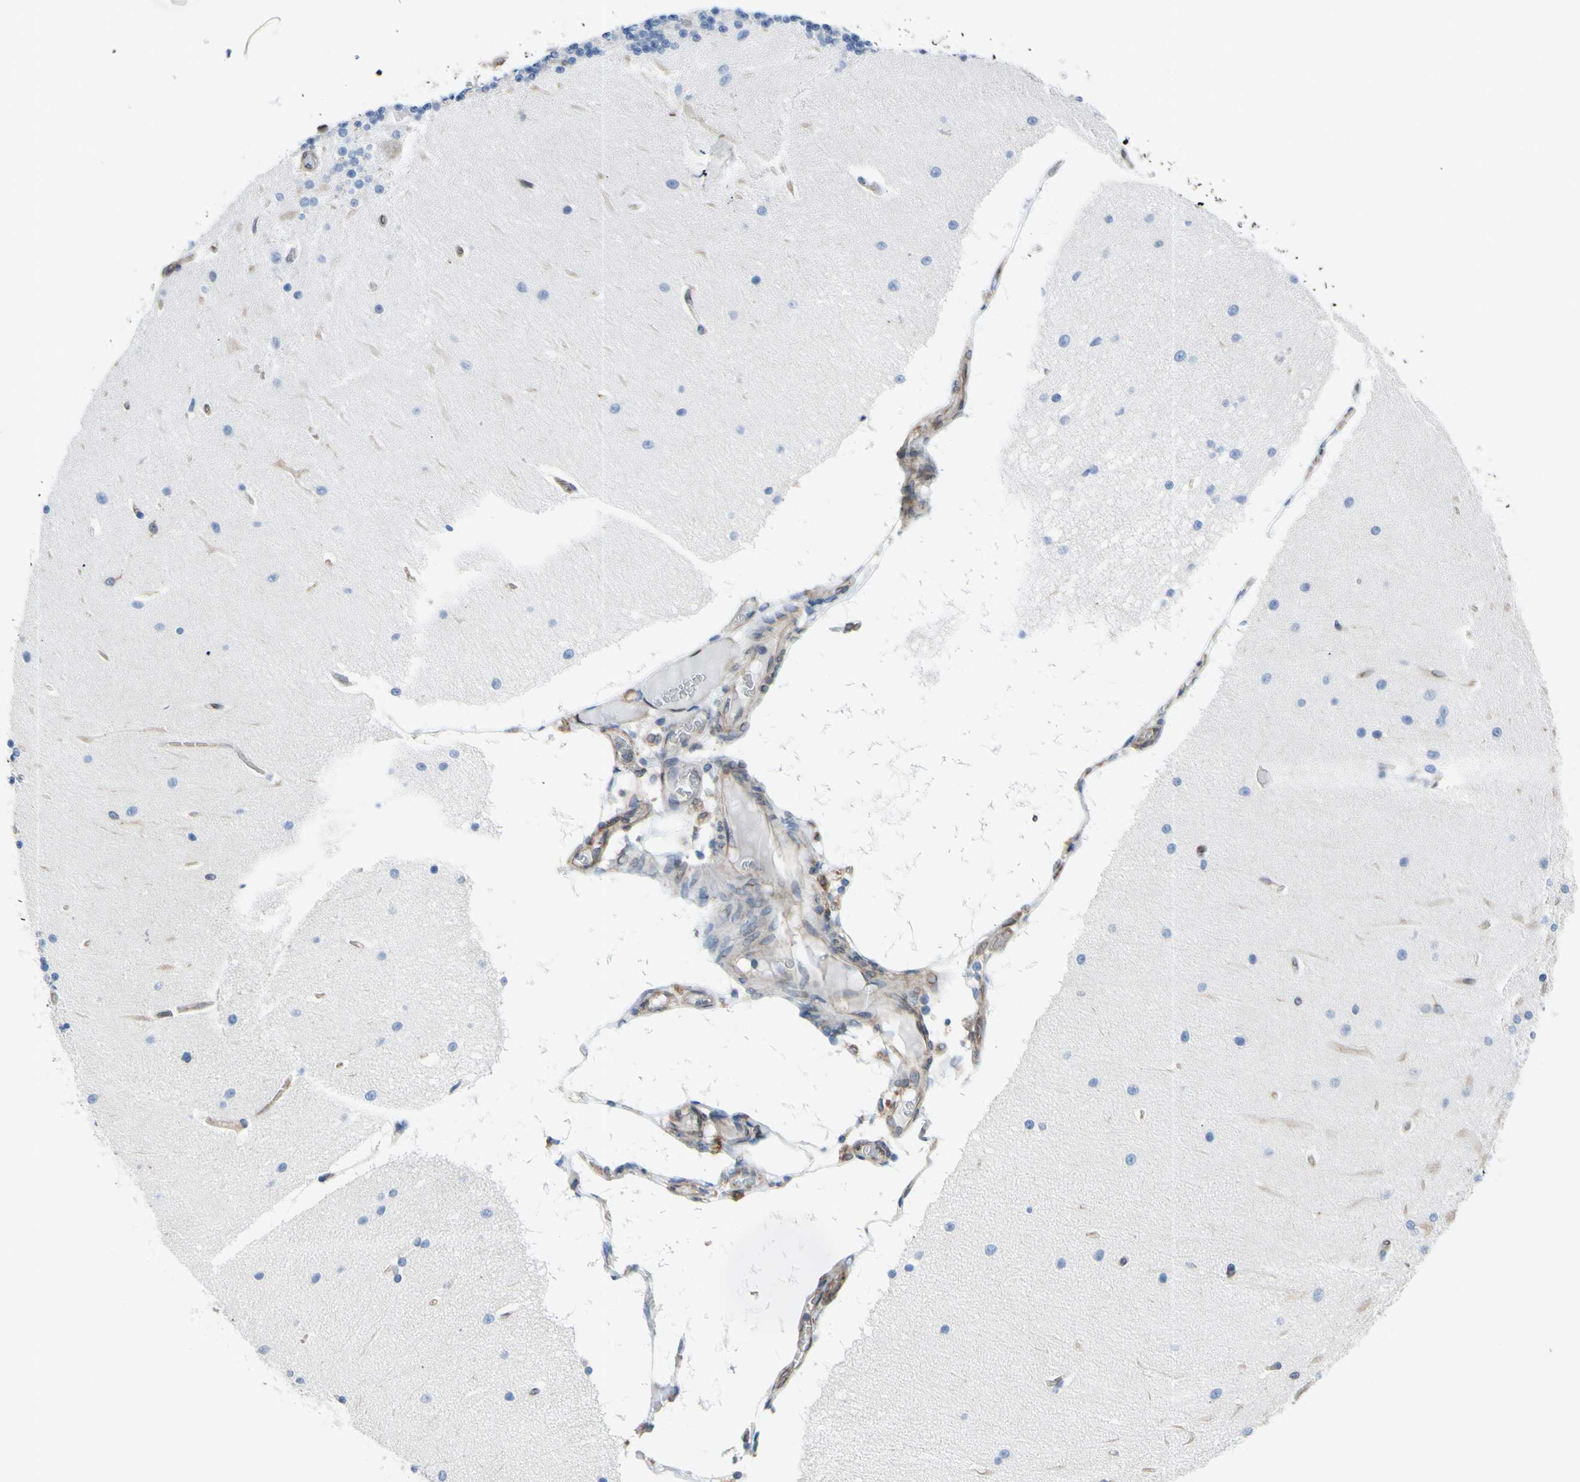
{"staining": {"intensity": "negative", "quantity": "none", "location": "none"}, "tissue": "cerebellum", "cell_type": "Cells in granular layer", "image_type": "normal", "snomed": [{"axis": "morphology", "description": "Normal tissue, NOS"}, {"axis": "topography", "description": "Cerebellum"}], "caption": "Immunohistochemical staining of normal human cerebellum demonstrates no significant expression in cells in granular layer. The staining is performed using DAB (3,3'-diaminobenzidine) brown chromogen with nuclei counter-stained in using hematoxylin.", "gene": "MGST2", "patient": {"sex": "female", "age": 54}}